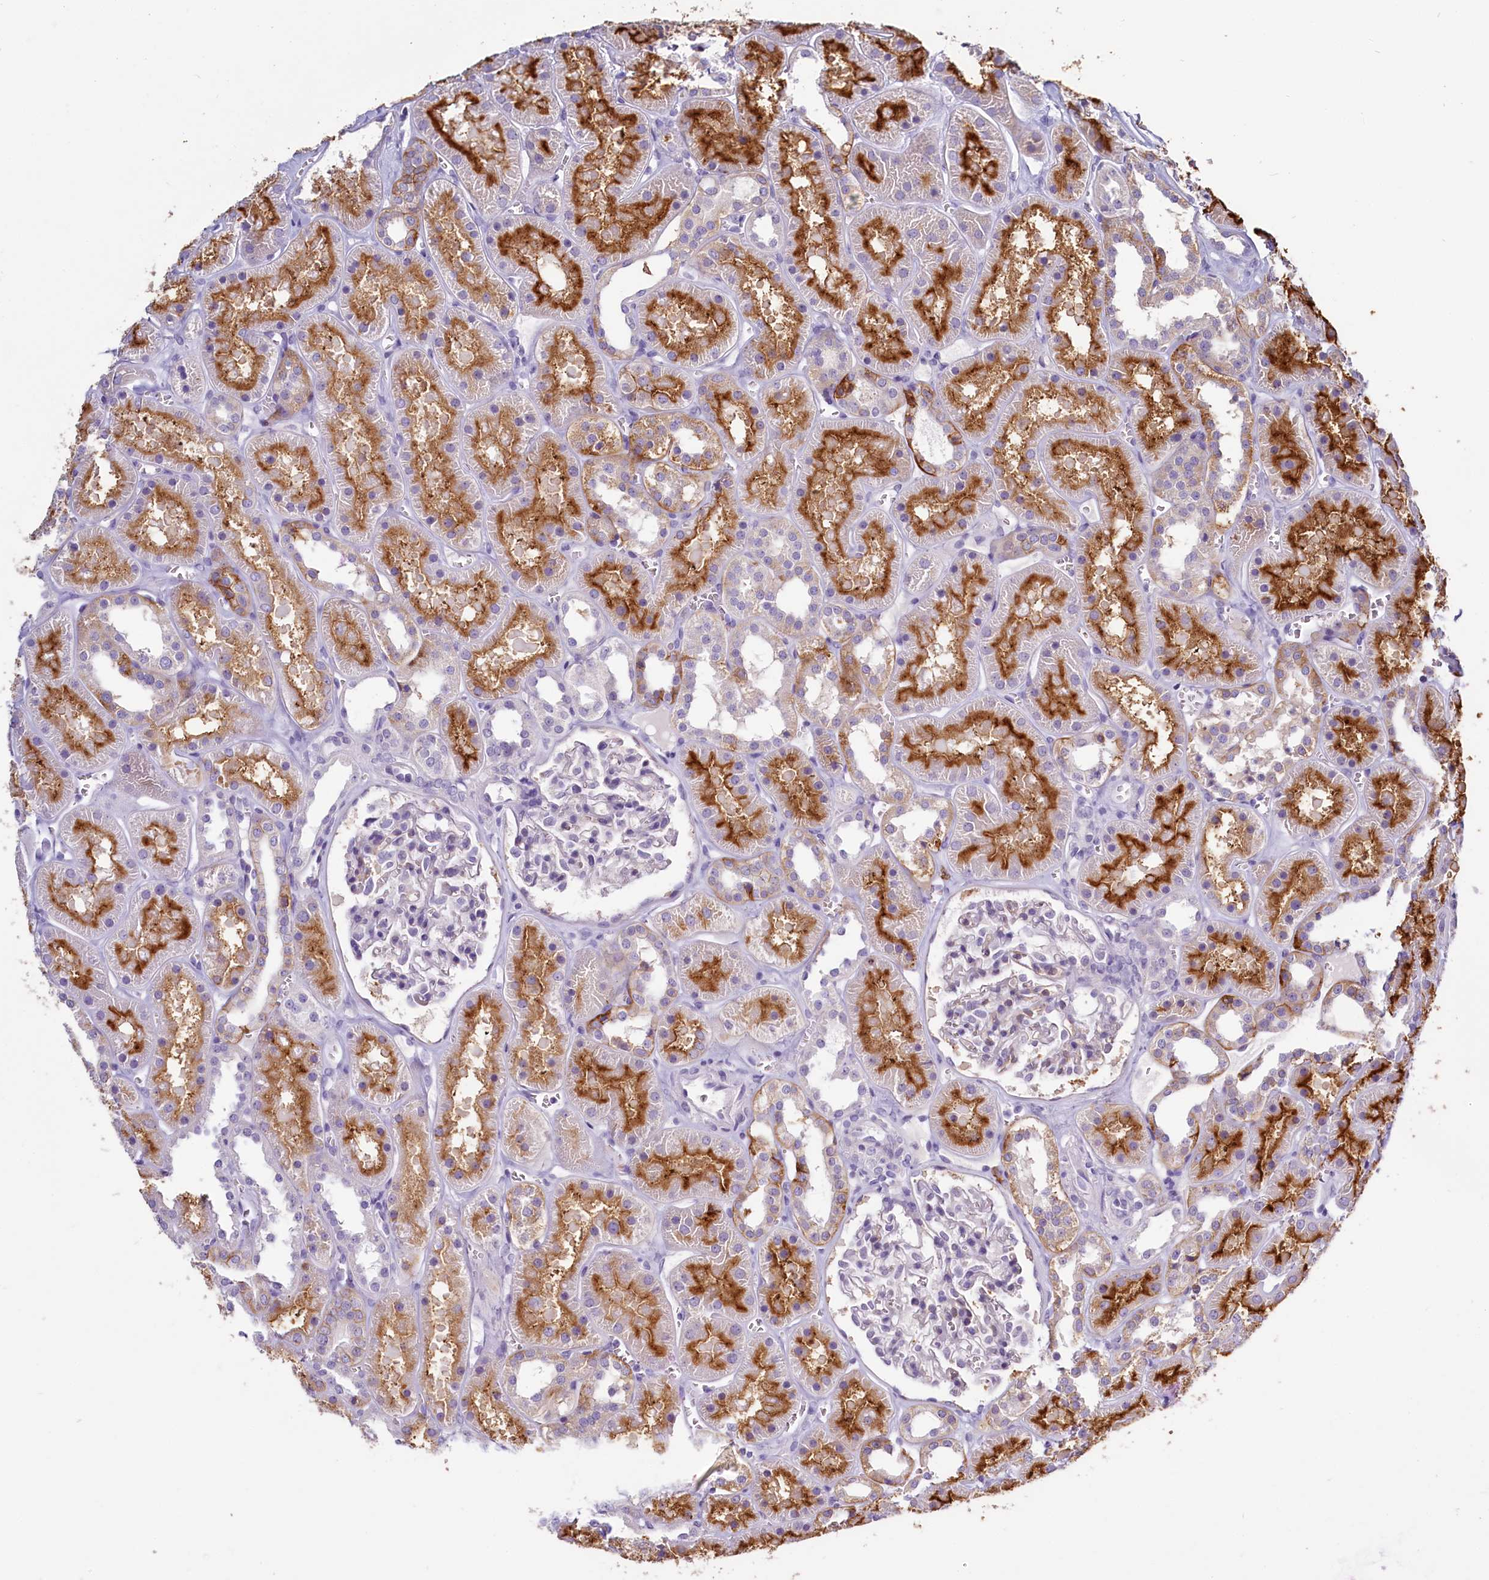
{"staining": {"intensity": "weak", "quantity": "<25%", "location": "cytoplasmic/membranous"}, "tissue": "kidney", "cell_type": "Cells in glomeruli", "image_type": "normal", "snomed": [{"axis": "morphology", "description": "Normal tissue, NOS"}, {"axis": "topography", "description": "Kidney"}], "caption": "Immunohistochemical staining of unremarkable kidney demonstrates no significant positivity in cells in glomeruli. Brightfield microscopy of immunohistochemistry stained with DAB (brown) and hematoxylin (blue), captured at high magnification.", "gene": "PDE6D", "patient": {"sex": "female", "age": 41}}